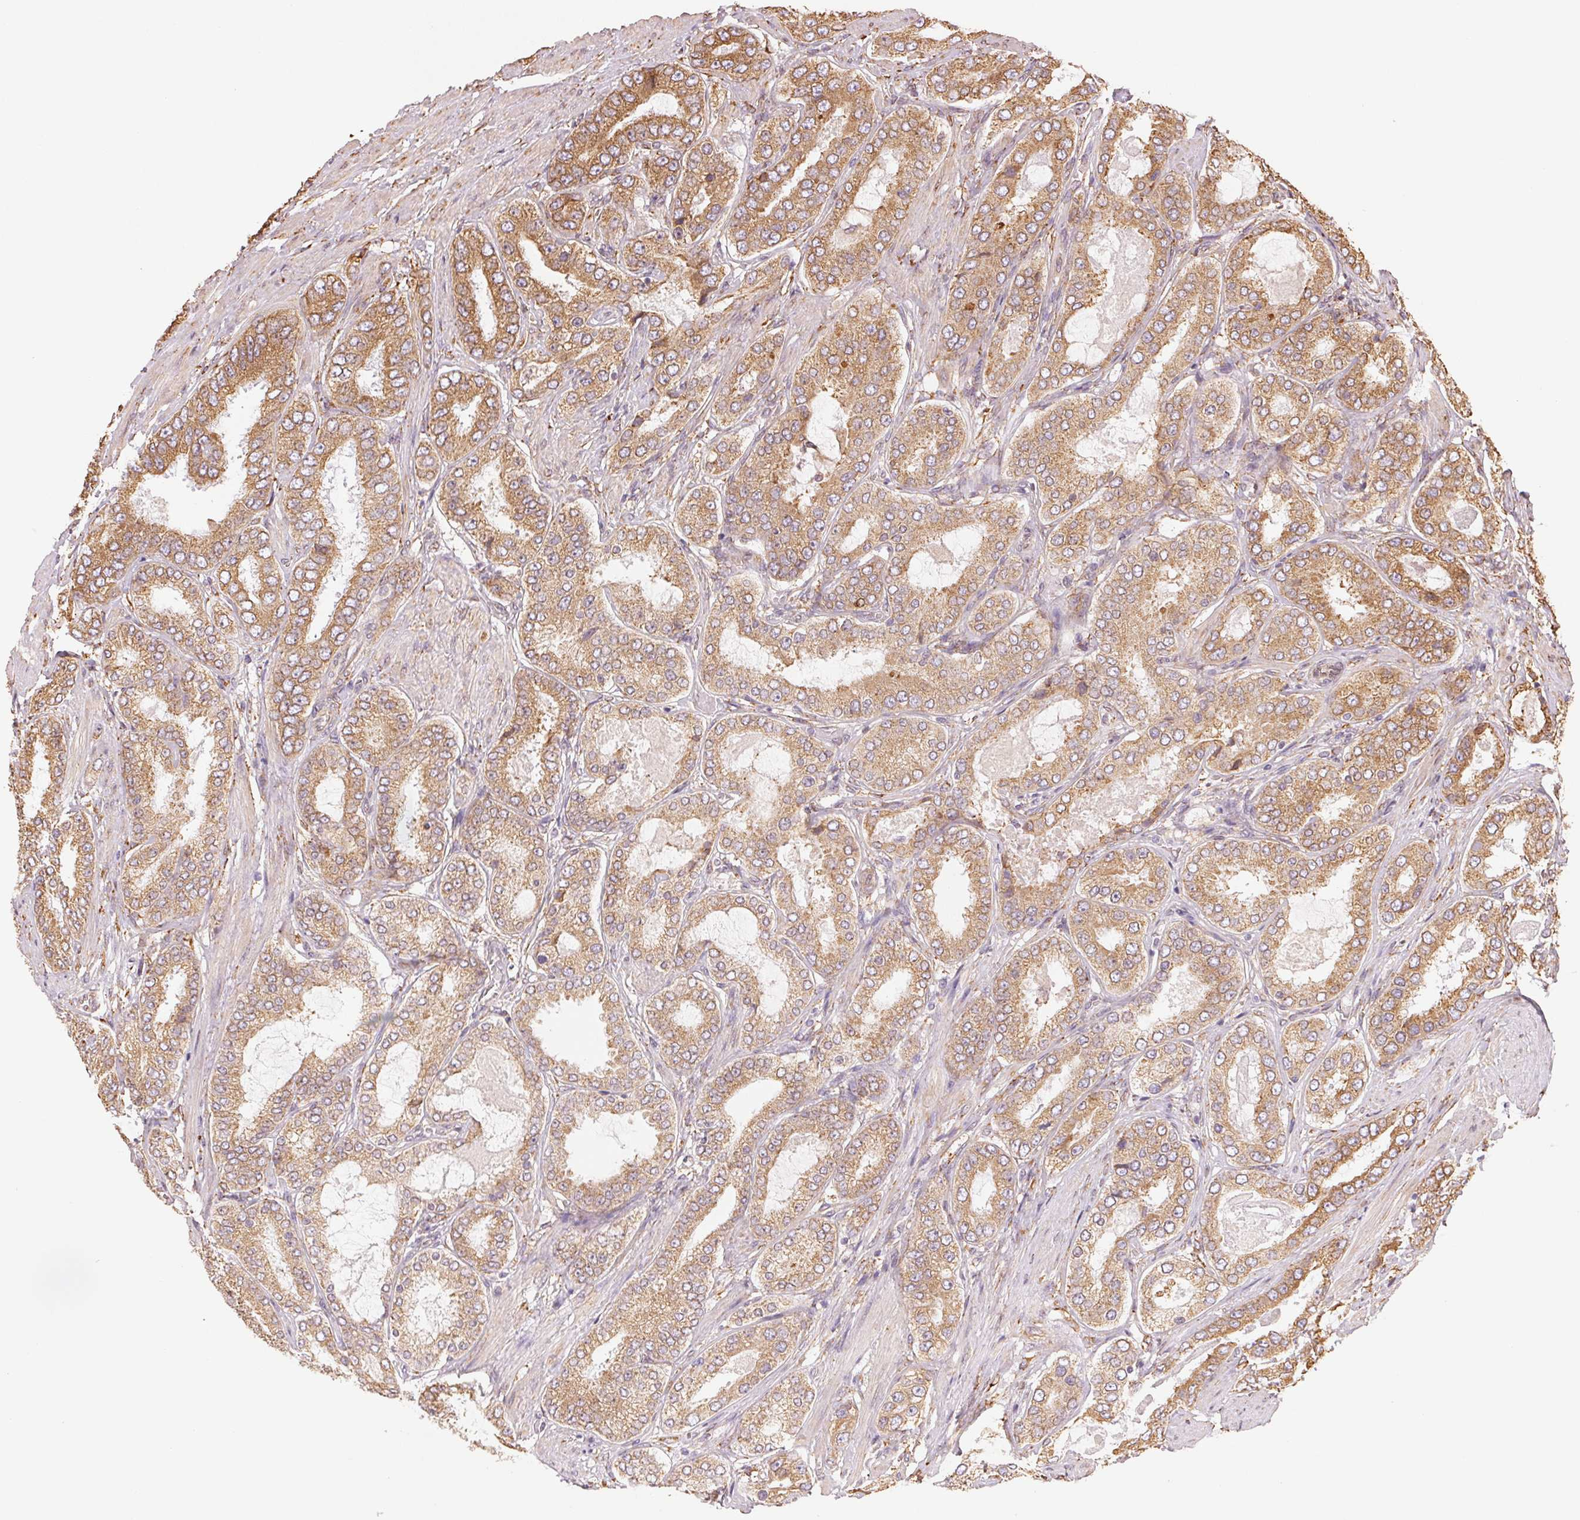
{"staining": {"intensity": "moderate", "quantity": ">75%", "location": "cytoplasmic/membranous"}, "tissue": "prostate cancer", "cell_type": "Tumor cells", "image_type": "cancer", "snomed": [{"axis": "morphology", "description": "Adenocarcinoma, High grade"}, {"axis": "topography", "description": "Prostate"}], "caption": "Prostate adenocarcinoma (high-grade) stained with IHC demonstrates moderate cytoplasmic/membranous staining in about >75% of tumor cells.", "gene": "RCN3", "patient": {"sex": "male", "age": 63}}